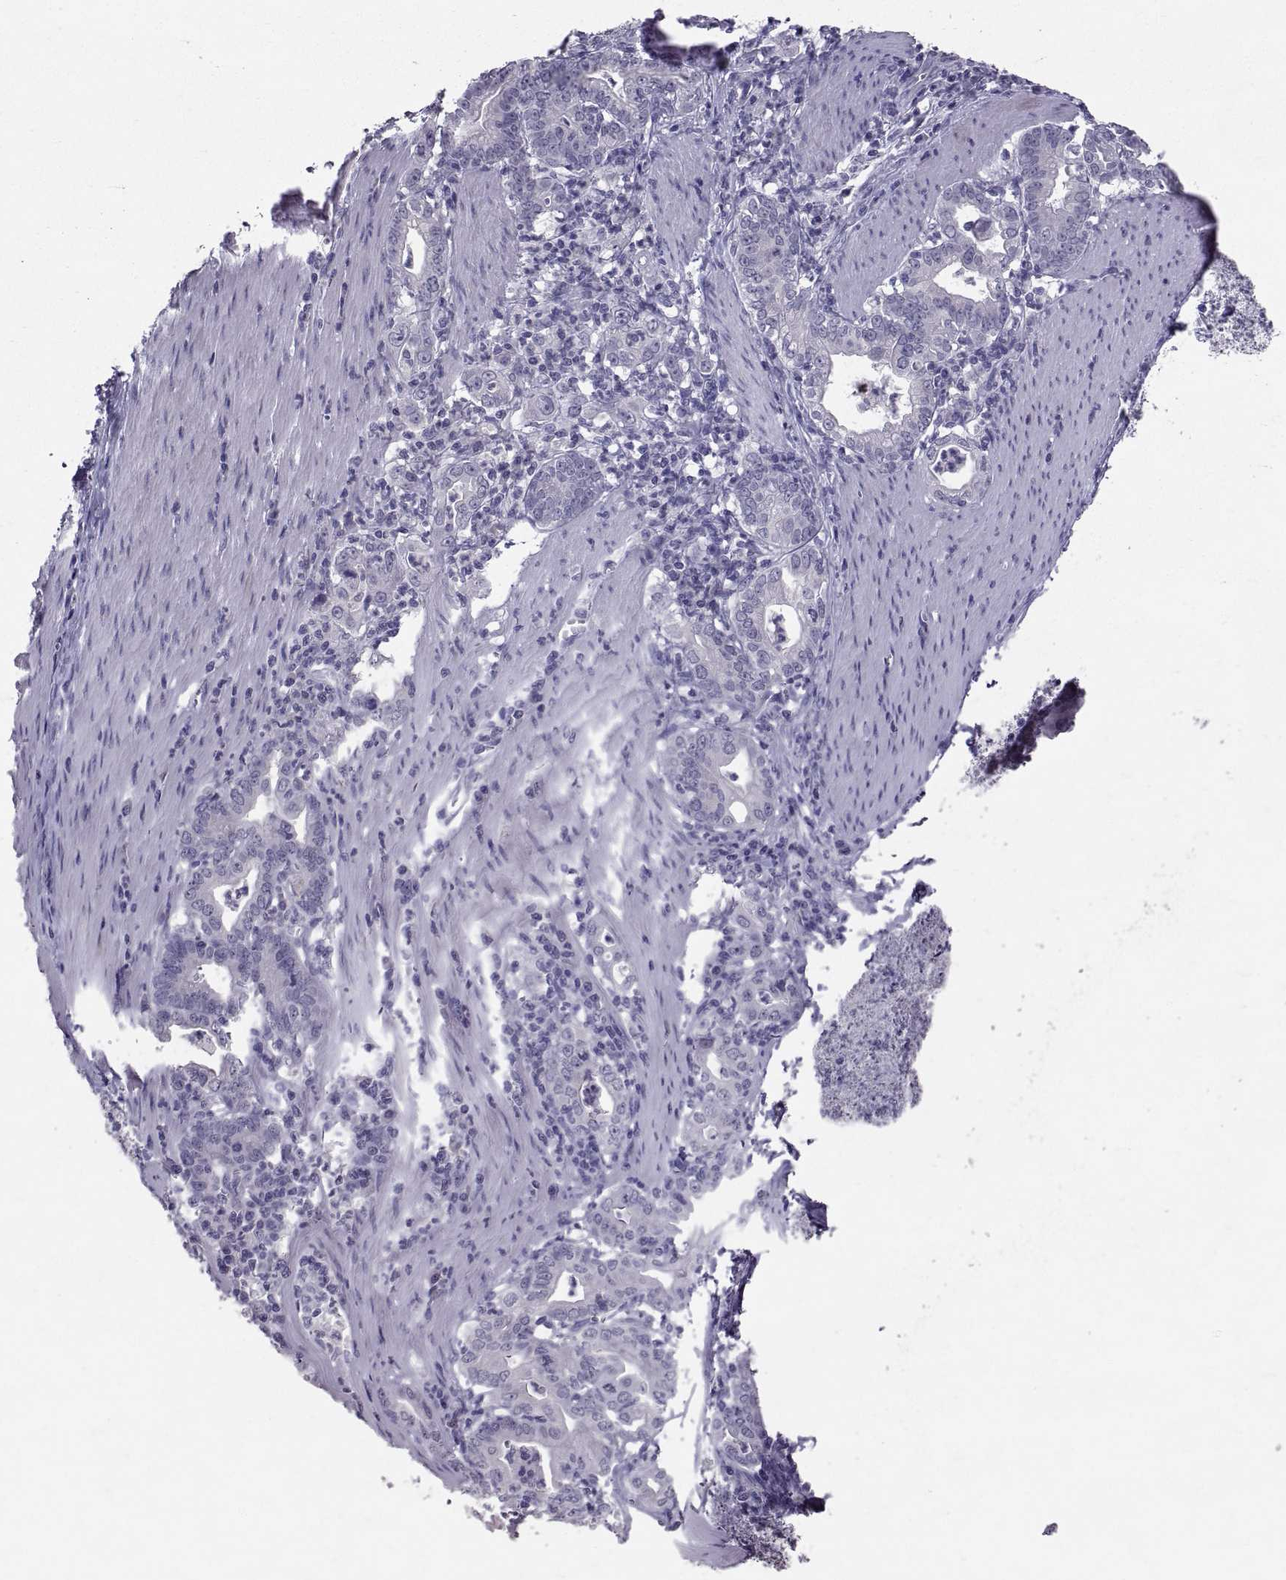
{"staining": {"intensity": "negative", "quantity": "none", "location": "none"}, "tissue": "stomach cancer", "cell_type": "Tumor cells", "image_type": "cancer", "snomed": [{"axis": "morphology", "description": "Adenocarcinoma, NOS"}, {"axis": "topography", "description": "Stomach, upper"}], "caption": "Histopathology image shows no significant protein expression in tumor cells of stomach adenocarcinoma.", "gene": "PTN", "patient": {"sex": "female", "age": 79}}